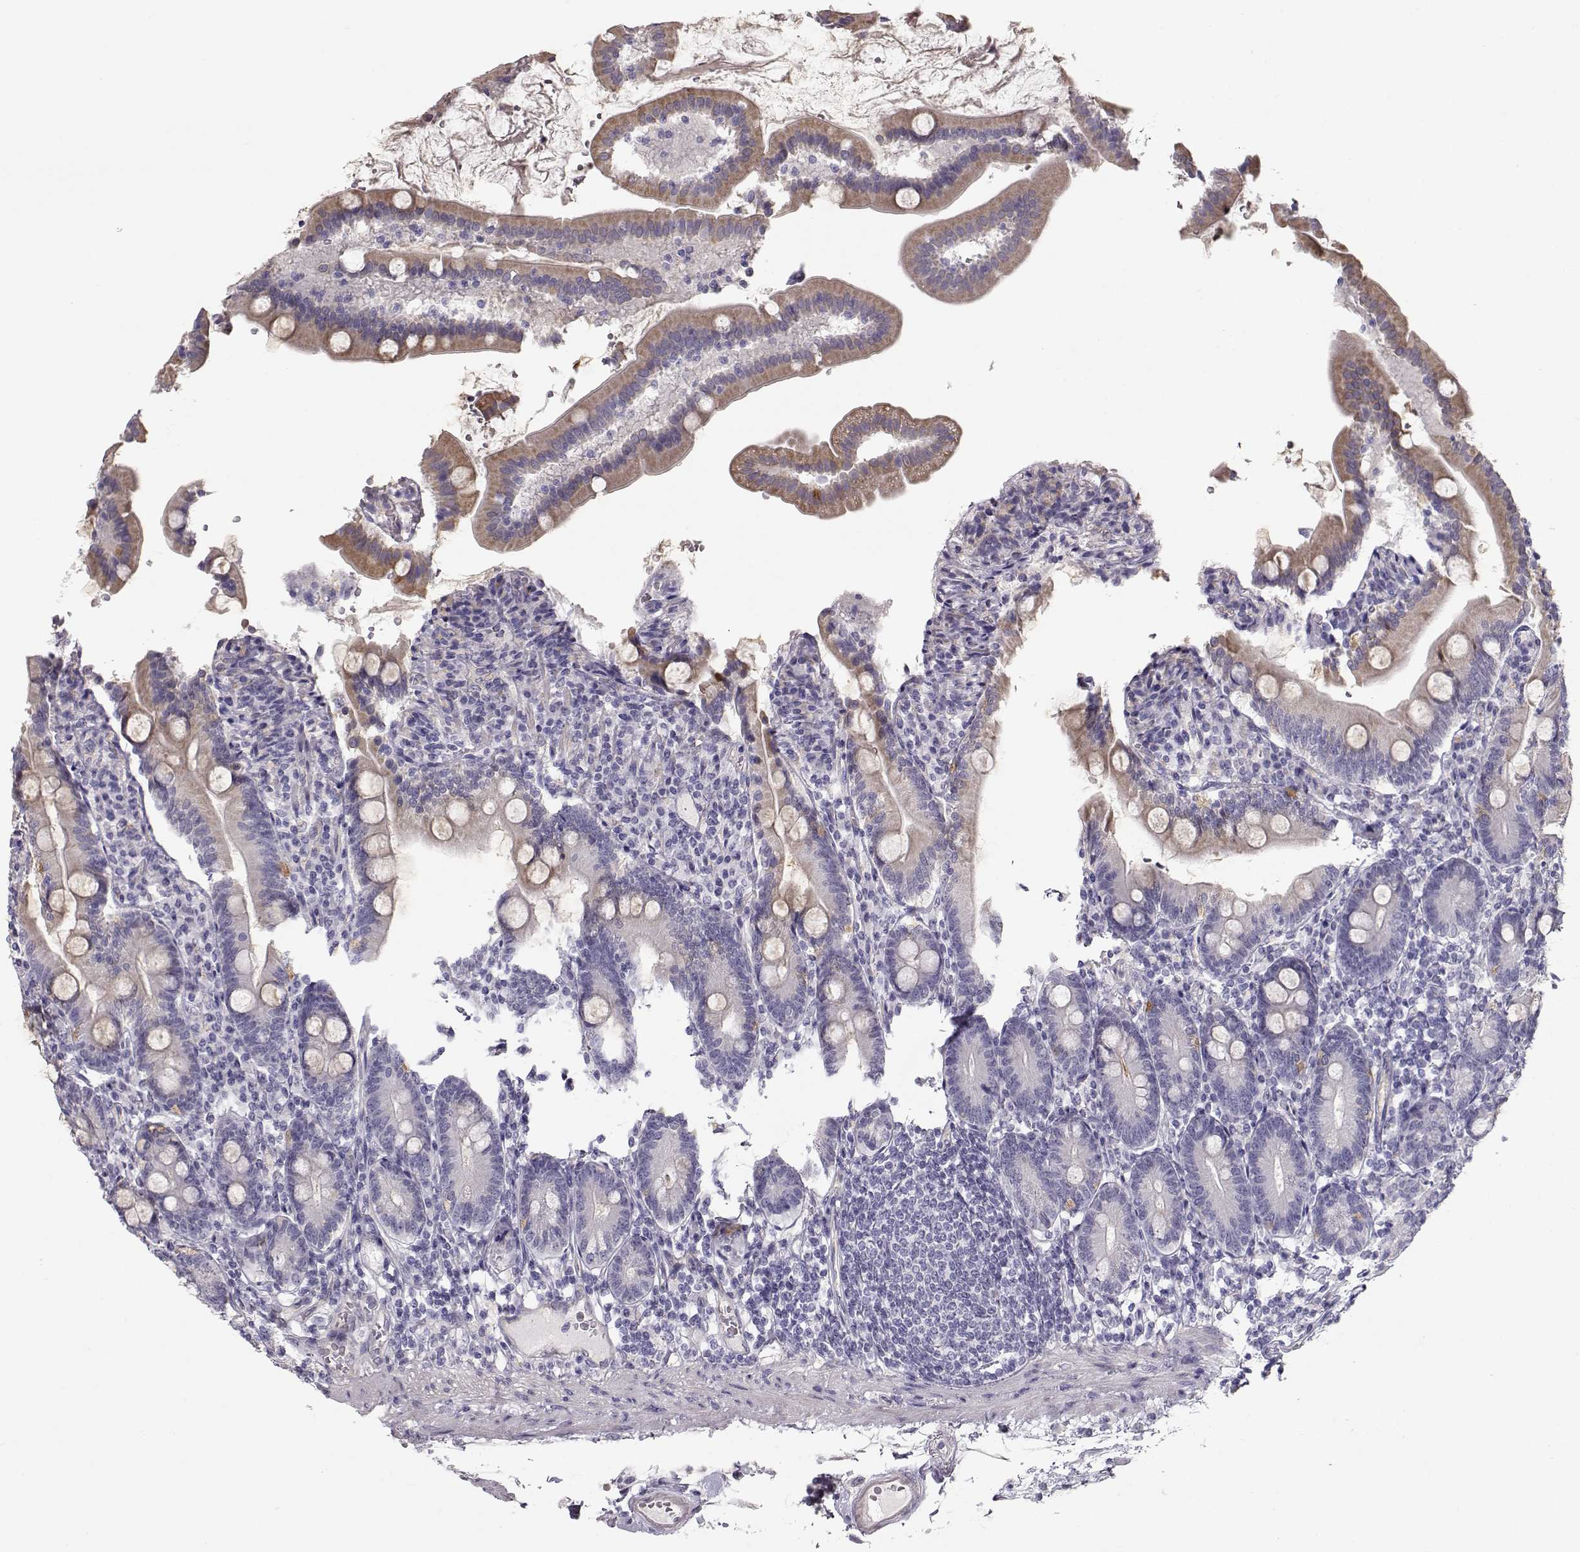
{"staining": {"intensity": "moderate", "quantity": "25%-75%", "location": "cytoplasmic/membranous"}, "tissue": "duodenum", "cell_type": "Glandular cells", "image_type": "normal", "snomed": [{"axis": "morphology", "description": "Normal tissue, NOS"}, {"axis": "topography", "description": "Duodenum"}], "caption": "Normal duodenum demonstrates moderate cytoplasmic/membranous staining in approximately 25%-75% of glandular cells.", "gene": "SLC18A1", "patient": {"sex": "female", "age": 67}}